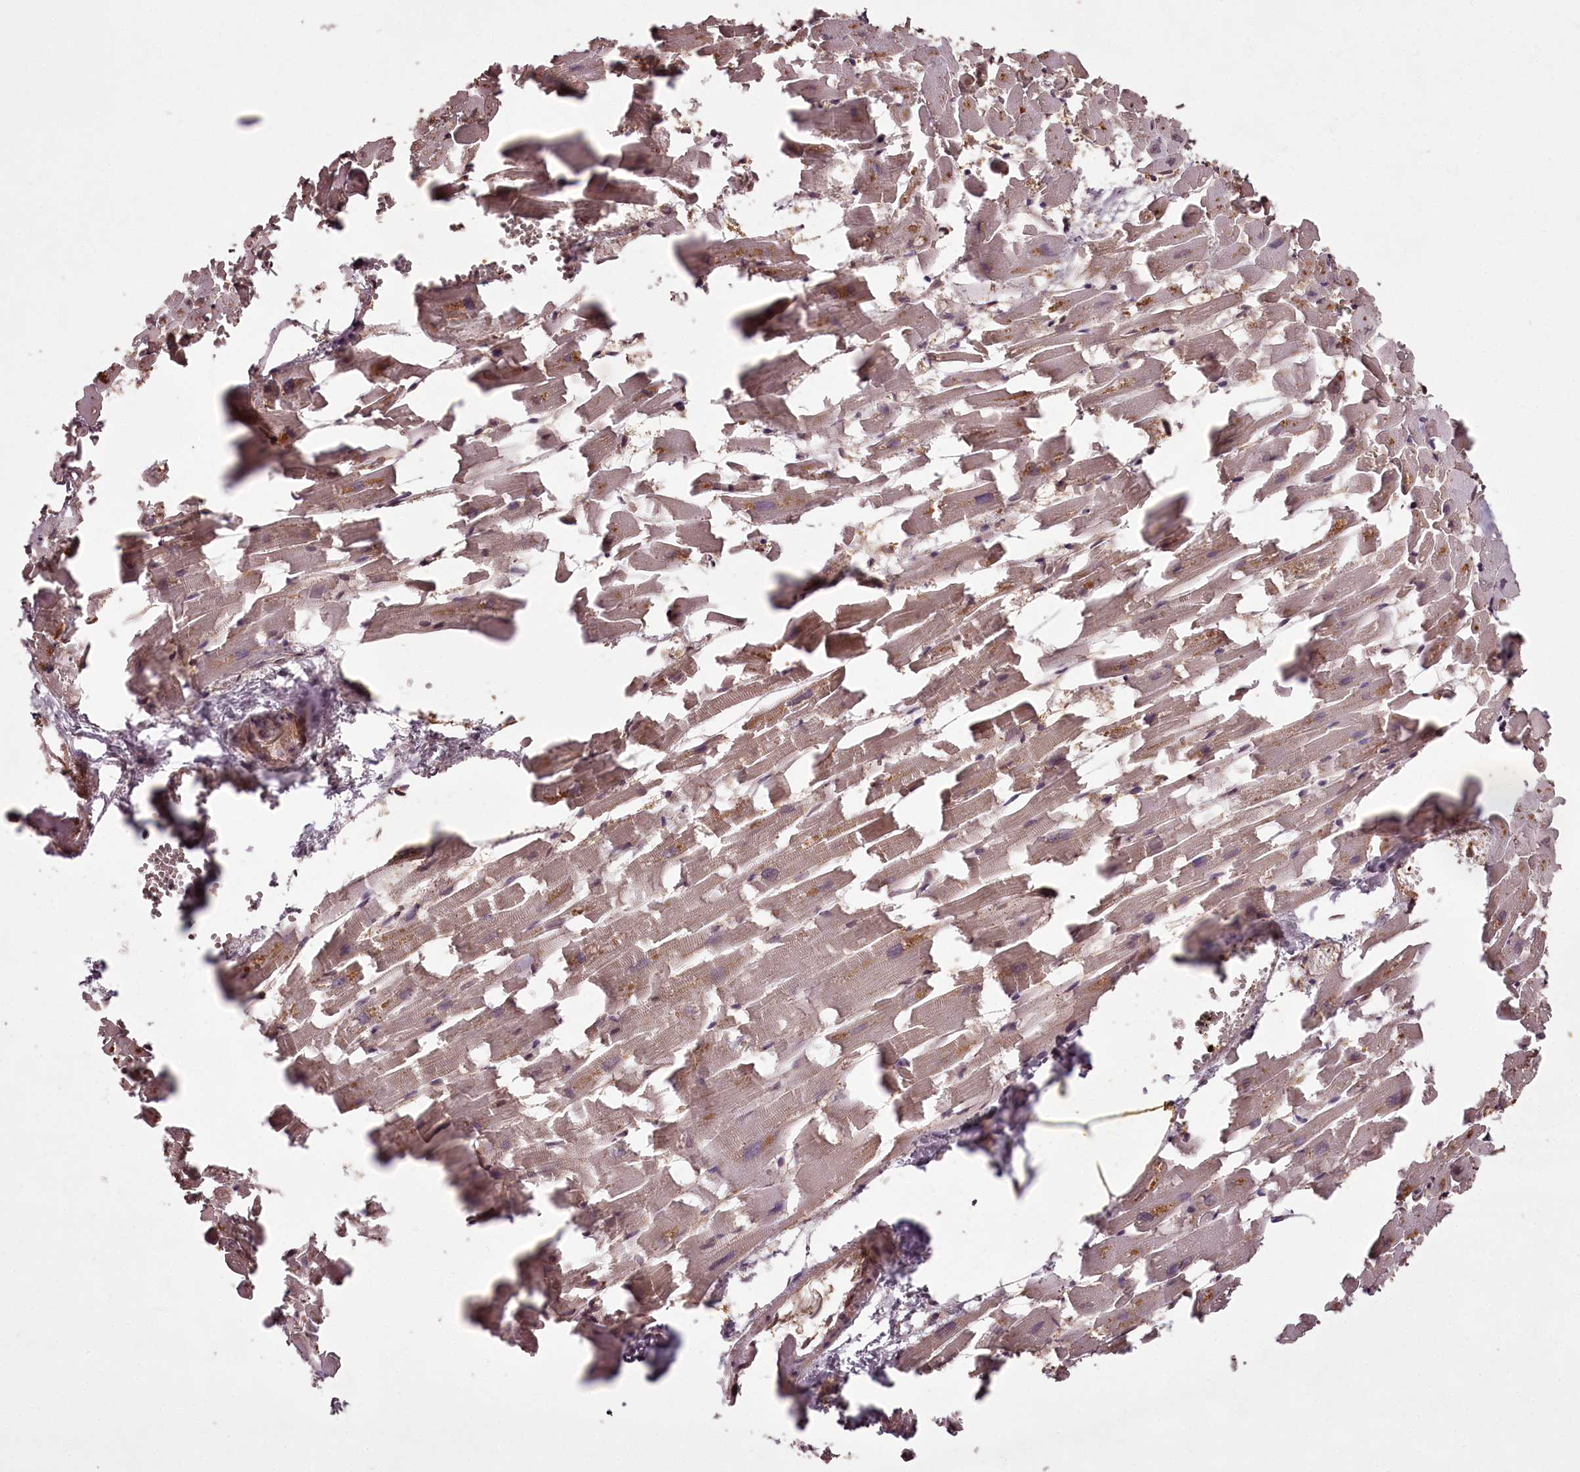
{"staining": {"intensity": "moderate", "quantity": ">75%", "location": "cytoplasmic/membranous"}, "tissue": "heart muscle", "cell_type": "Cardiomyocytes", "image_type": "normal", "snomed": [{"axis": "morphology", "description": "Normal tissue, NOS"}, {"axis": "topography", "description": "Heart"}], "caption": "Immunohistochemistry of normal human heart muscle exhibits medium levels of moderate cytoplasmic/membranous staining in about >75% of cardiomyocytes.", "gene": "NPRL2", "patient": {"sex": "female", "age": 64}}